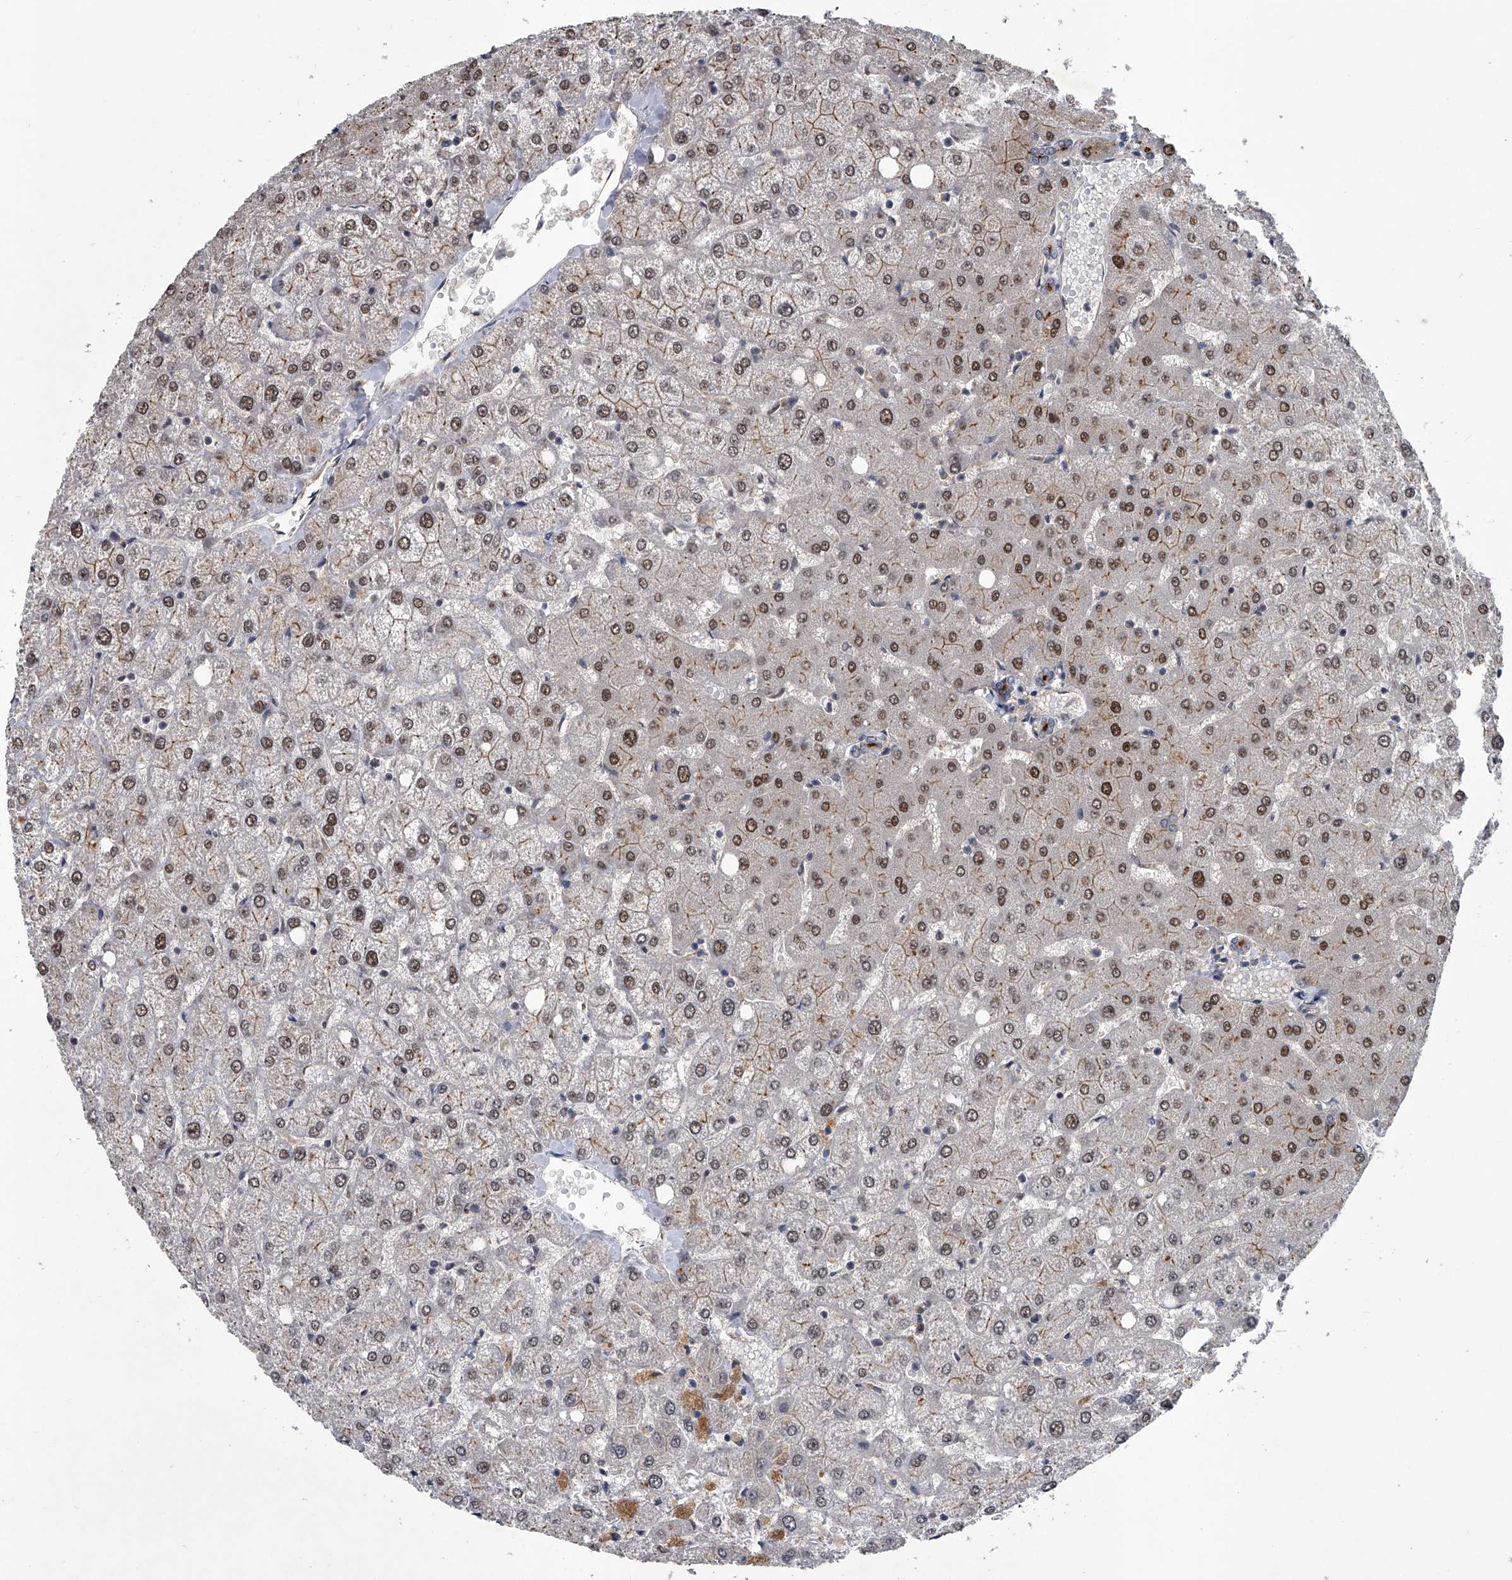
{"staining": {"intensity": "strong", "quantity": "<25%", "location": "cytoplasmic/membranous"}, "tissue": "liver", "cell_type": "Cholangiocytes", "image_type": "normal", "snomed": [{"axis": "morphology", "description": "Normal tissue, NOS"}, {"axis": "topography", "description": "Liver"}], "caption": "The photomicrograph exhibits staining of unremarkable liver, revealing strong cytoplasmic/membranous protein staining (brown color) within cholangiocytes. (DAB IHC with brightfield microscopy, high magnification).", "gene": "SLC12A8", "patient": {"sex": "female", "age": 54}}